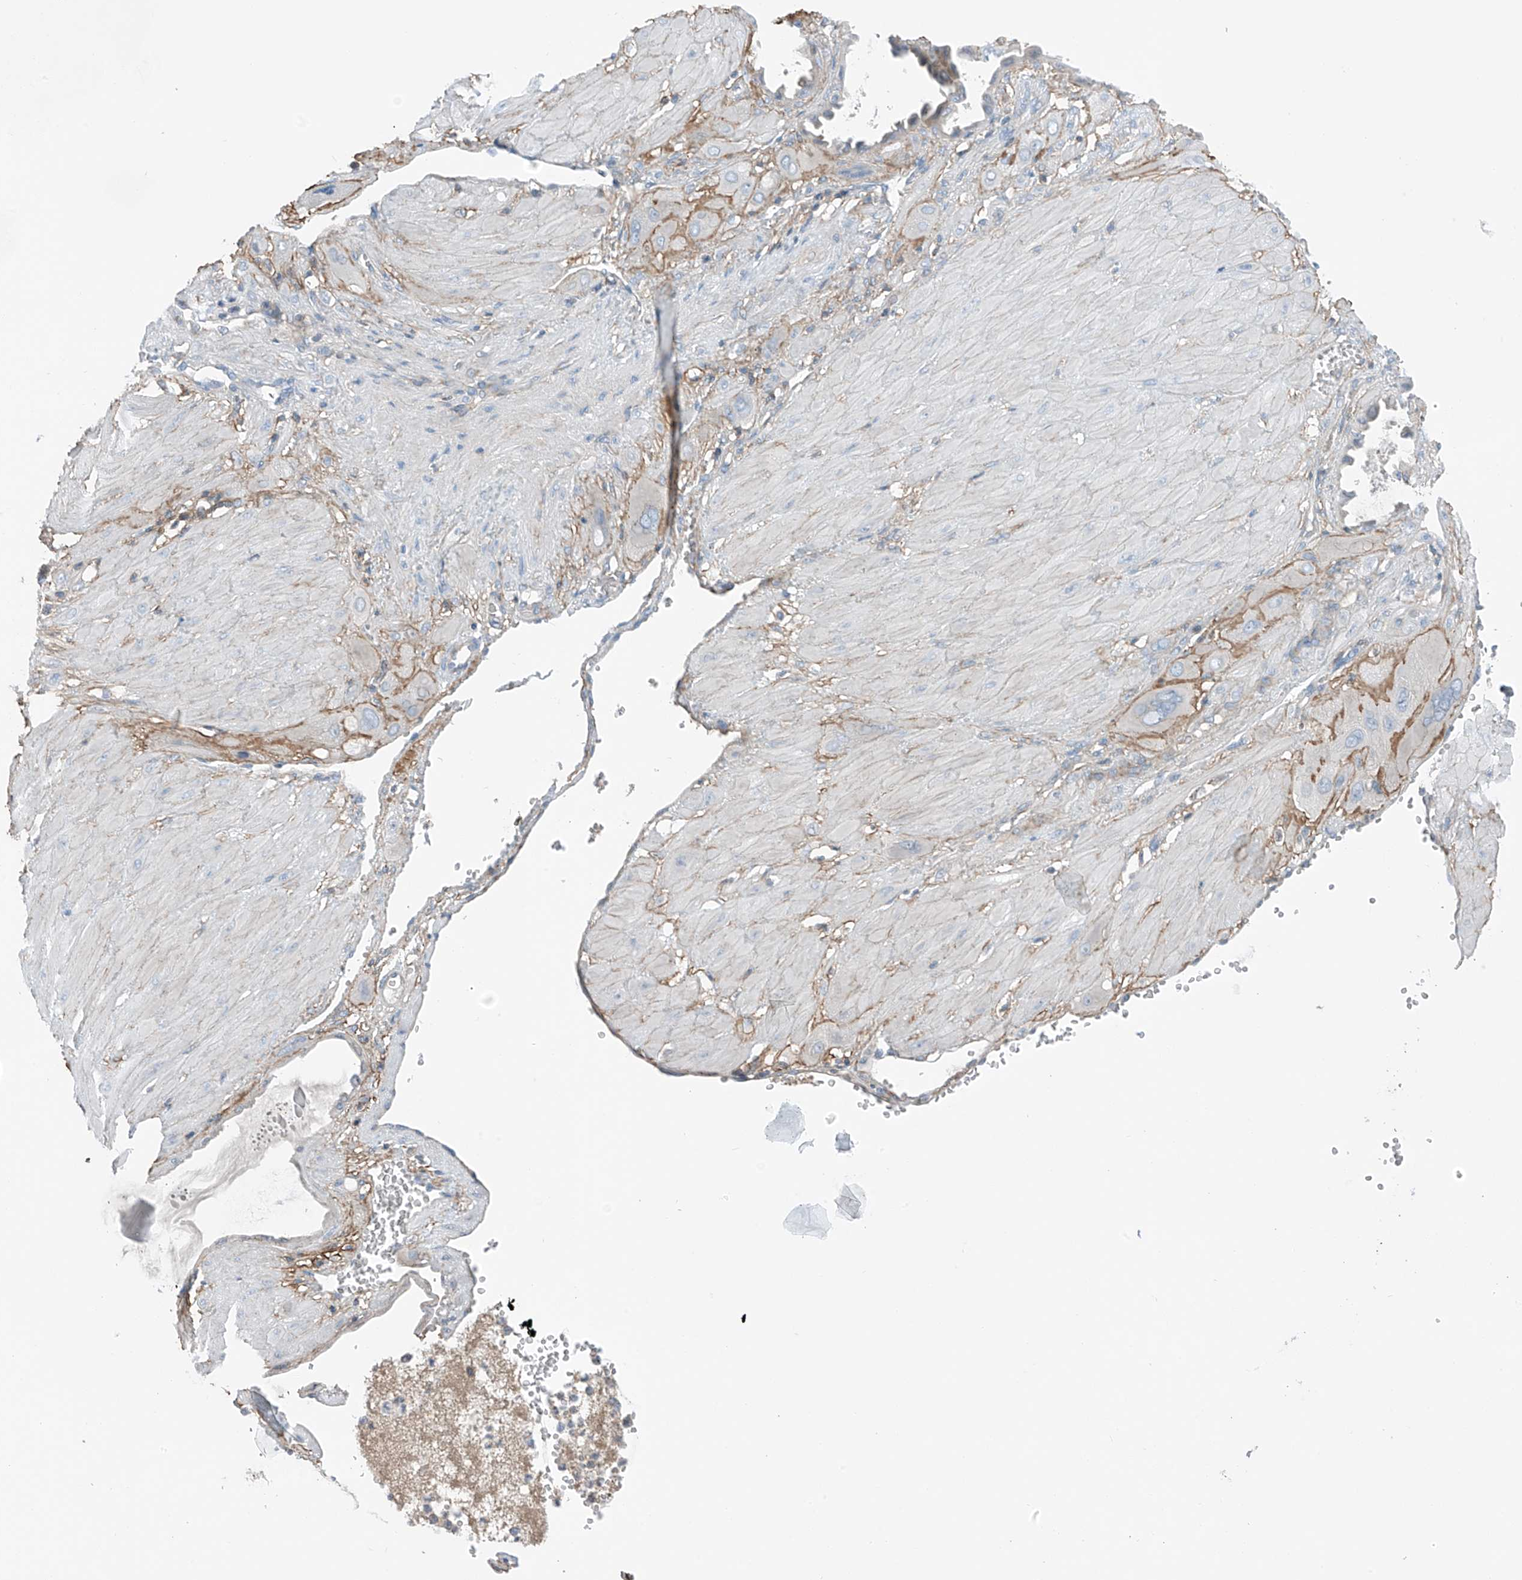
{"staining": {"intensity": "negative", "quantity": "none", "location": "none"}, "tissue": "cervical cancer", "cell_type": "Tumor cells", "image_type": "cancer", "snomed": [{"axis": "morphology", "description": "Squamous cell carcinoma, NOS"}, {"axis": "topography", "description": "Cervix"}], "caption": "IHC image of neoplastic tissue: cervical cancer (squamous cell carcinoma) stained with DAB shows no significant protein positivity in tumor cells. (DAB immunohistochemistry (IHC) visualized using brightfield microscopy, high magnification).", "gene": "NALCN", "patient": {"sex": "female", "age": 34}}